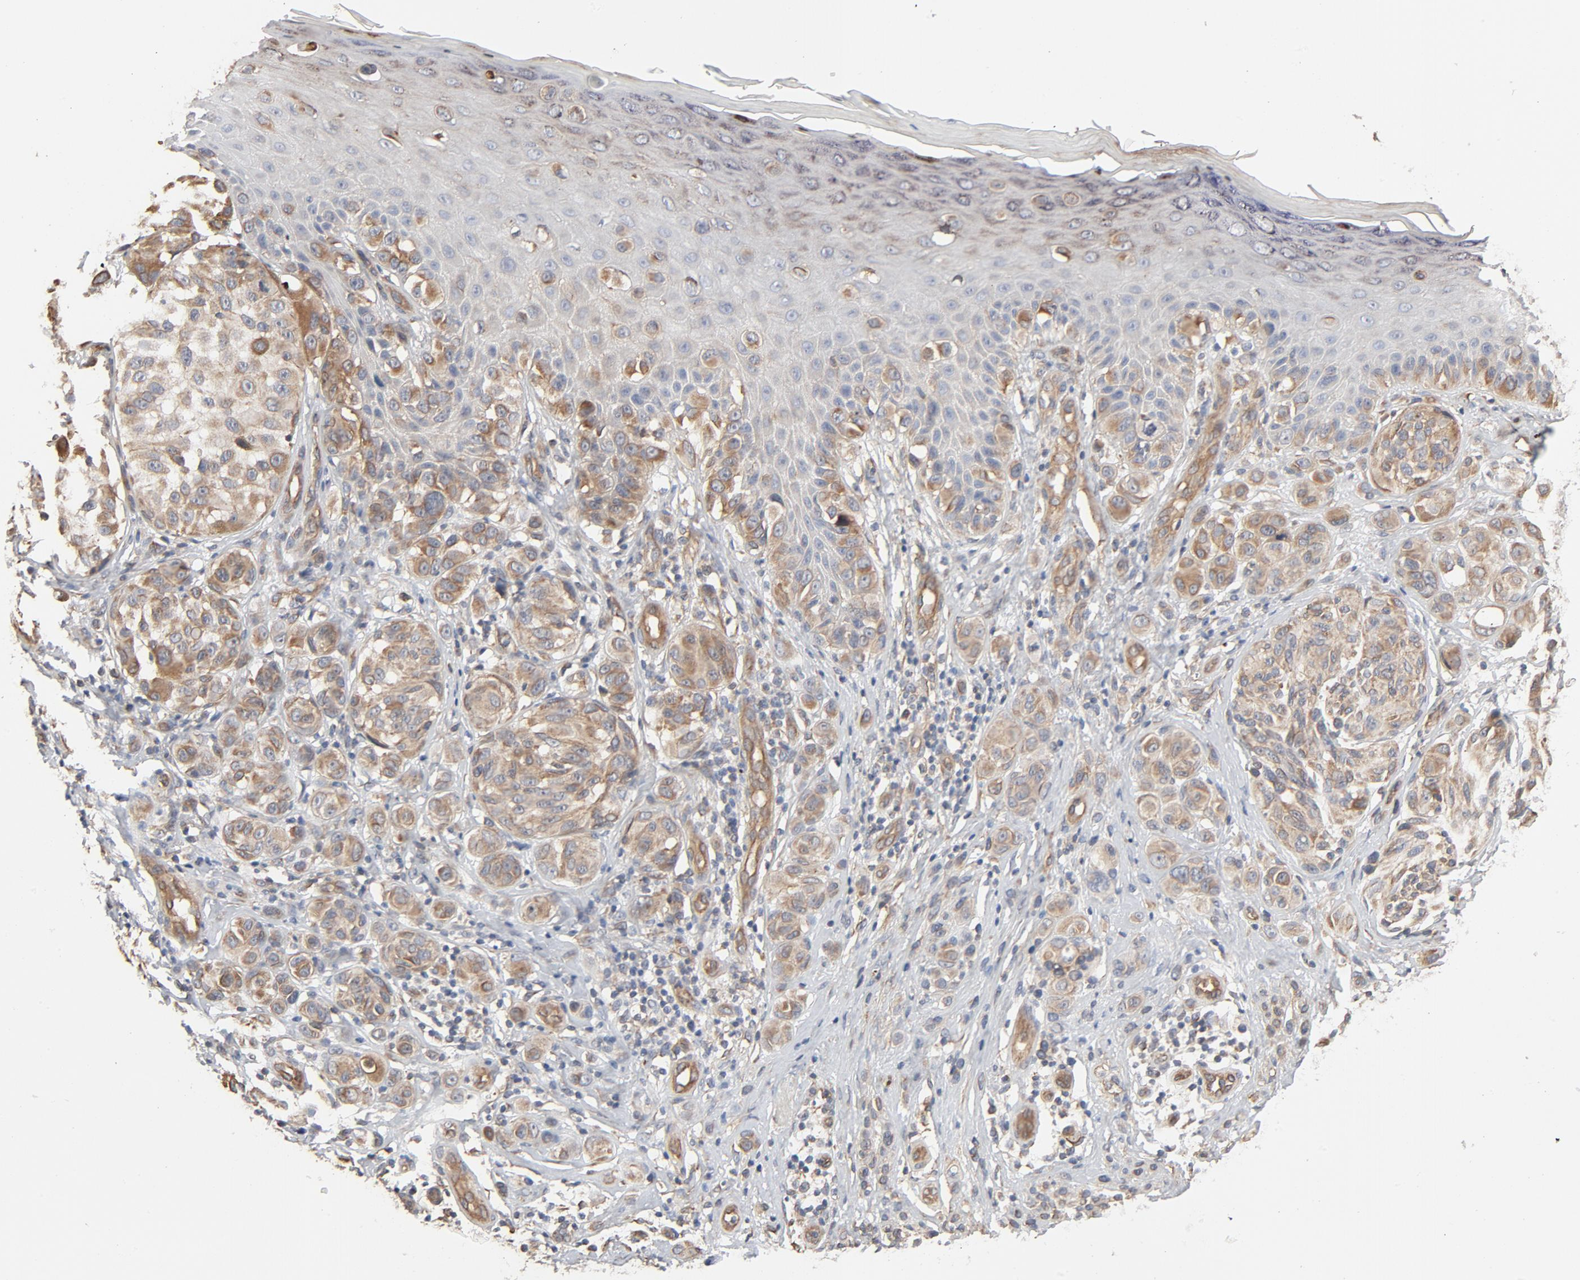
{"staining": {"intensity": "moderate", "quantity": ">75%", "location": "cytoplasmic/membranous"}, "tissue": "melanoma", "cell_type": "Tumor cells", "image_type": "cancer", "snomed": [{"axis": "morphology", "description": "Malignant melanoma, NOS"}, {"axis": "topography", "description": "Skin"}], "caption": "A medium amount of moderate cytoplasmic/membranous positivity is identified in approximately >75% of tumor cells in malignant melanoma tissue.", "gene": "TRIOBP", "patient": {"sex": "male", "age": 57}}